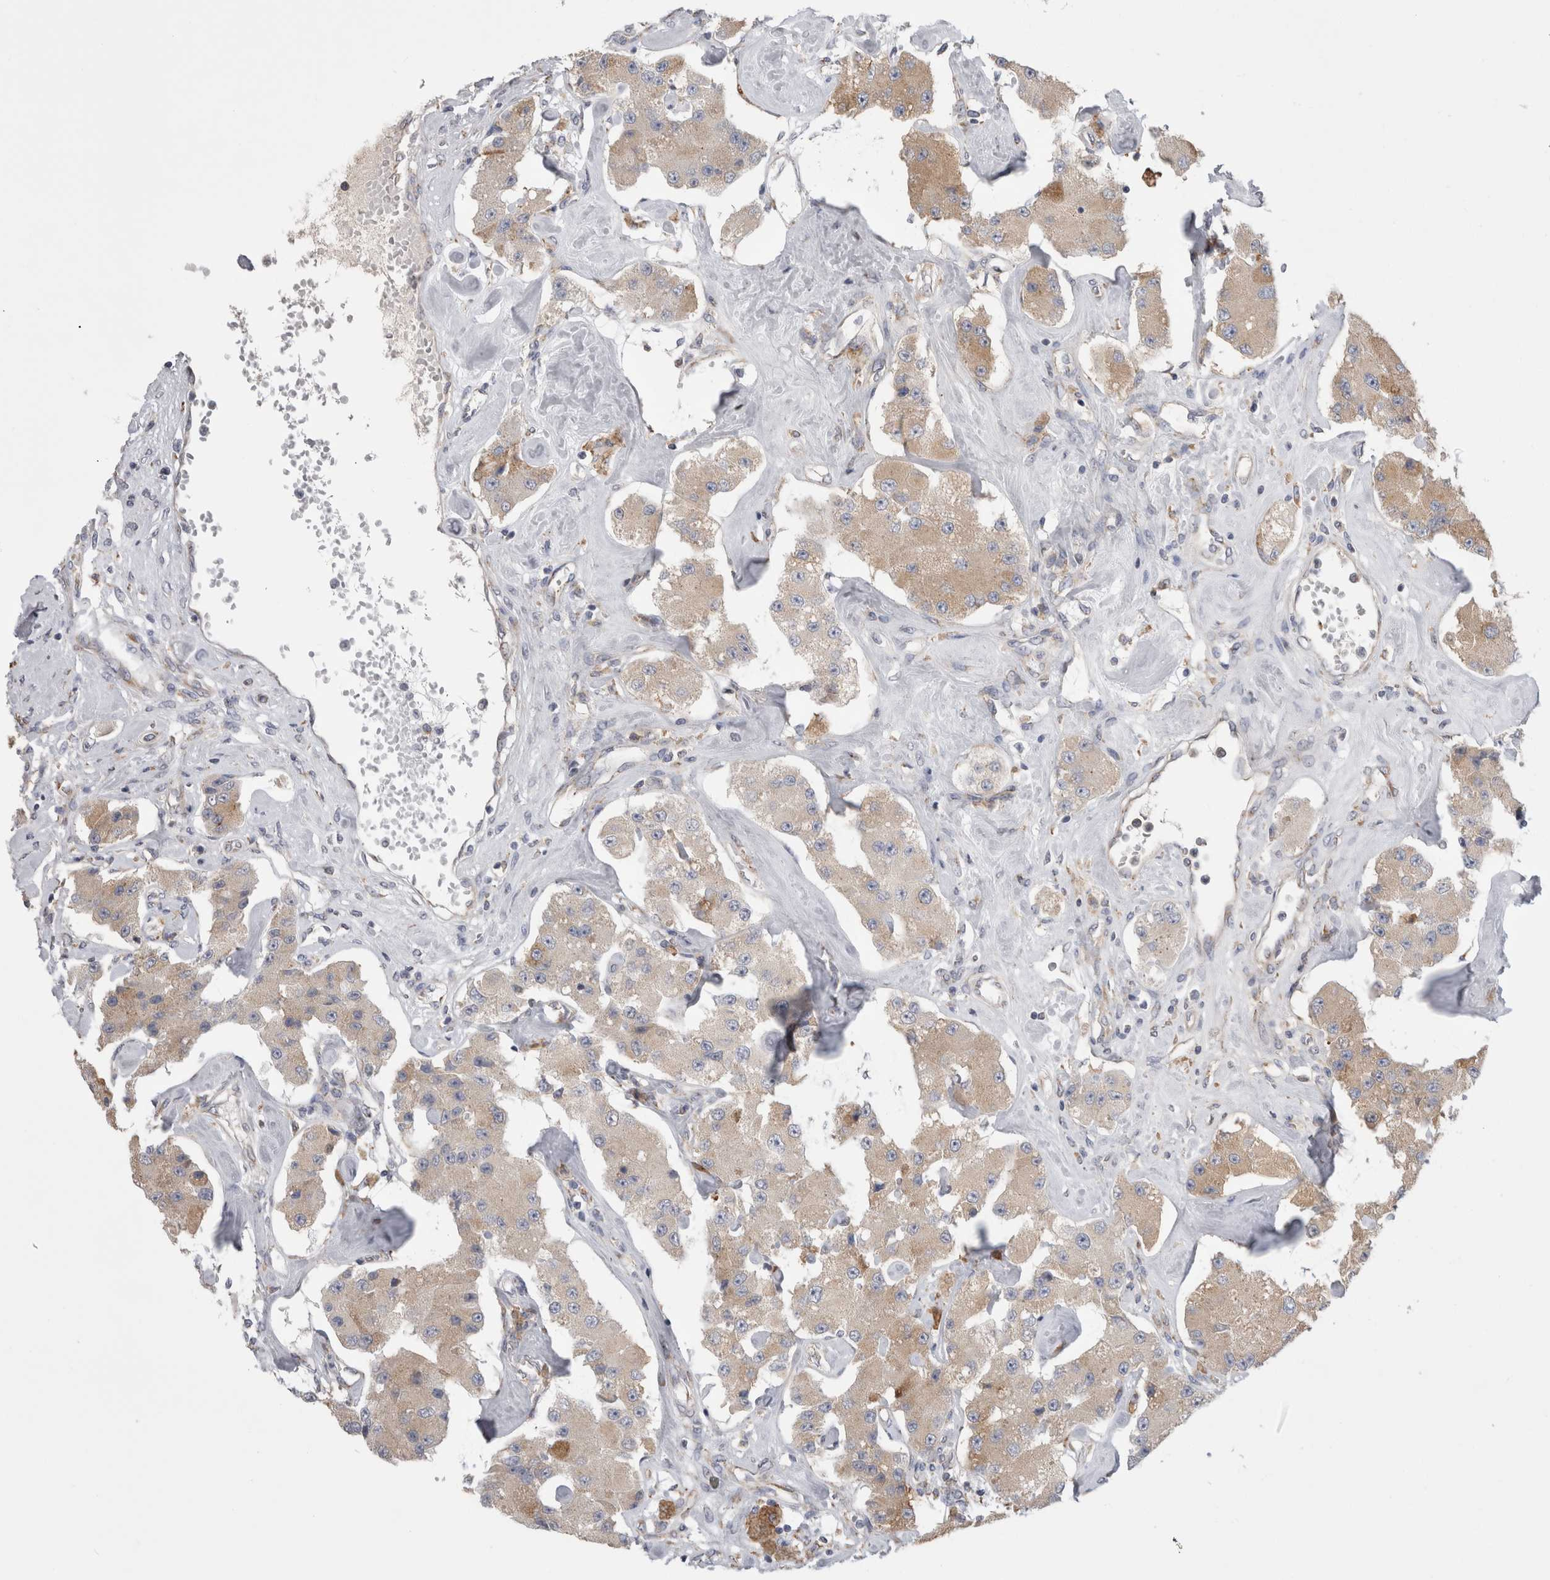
{"staining": {"intensity": "moderate", "quantity": "<25%", "location": "cytoplasmic/membranous"}, "tissue": "carcinoid", "cell_type": "Tumor cells", "image_type": "cancer", "snomed": [{"axis": "morphology", "description": "Carcinoid, malignant, NOS"}, {"axis": "topography", "description": "Pancreas"}], "caption": "Protein expression analysis of carcinoid (malignant) demonstrates moderate cytoplasmic/membranous expression in approximately <25% of tumor cells. The staining is performed using DAB brown chromogen to label protein expression. The nuclei are counter-stained blue using hematoxylin.", "gene": "ZNF341", "patient": {"sex": "male", "age": 41}}